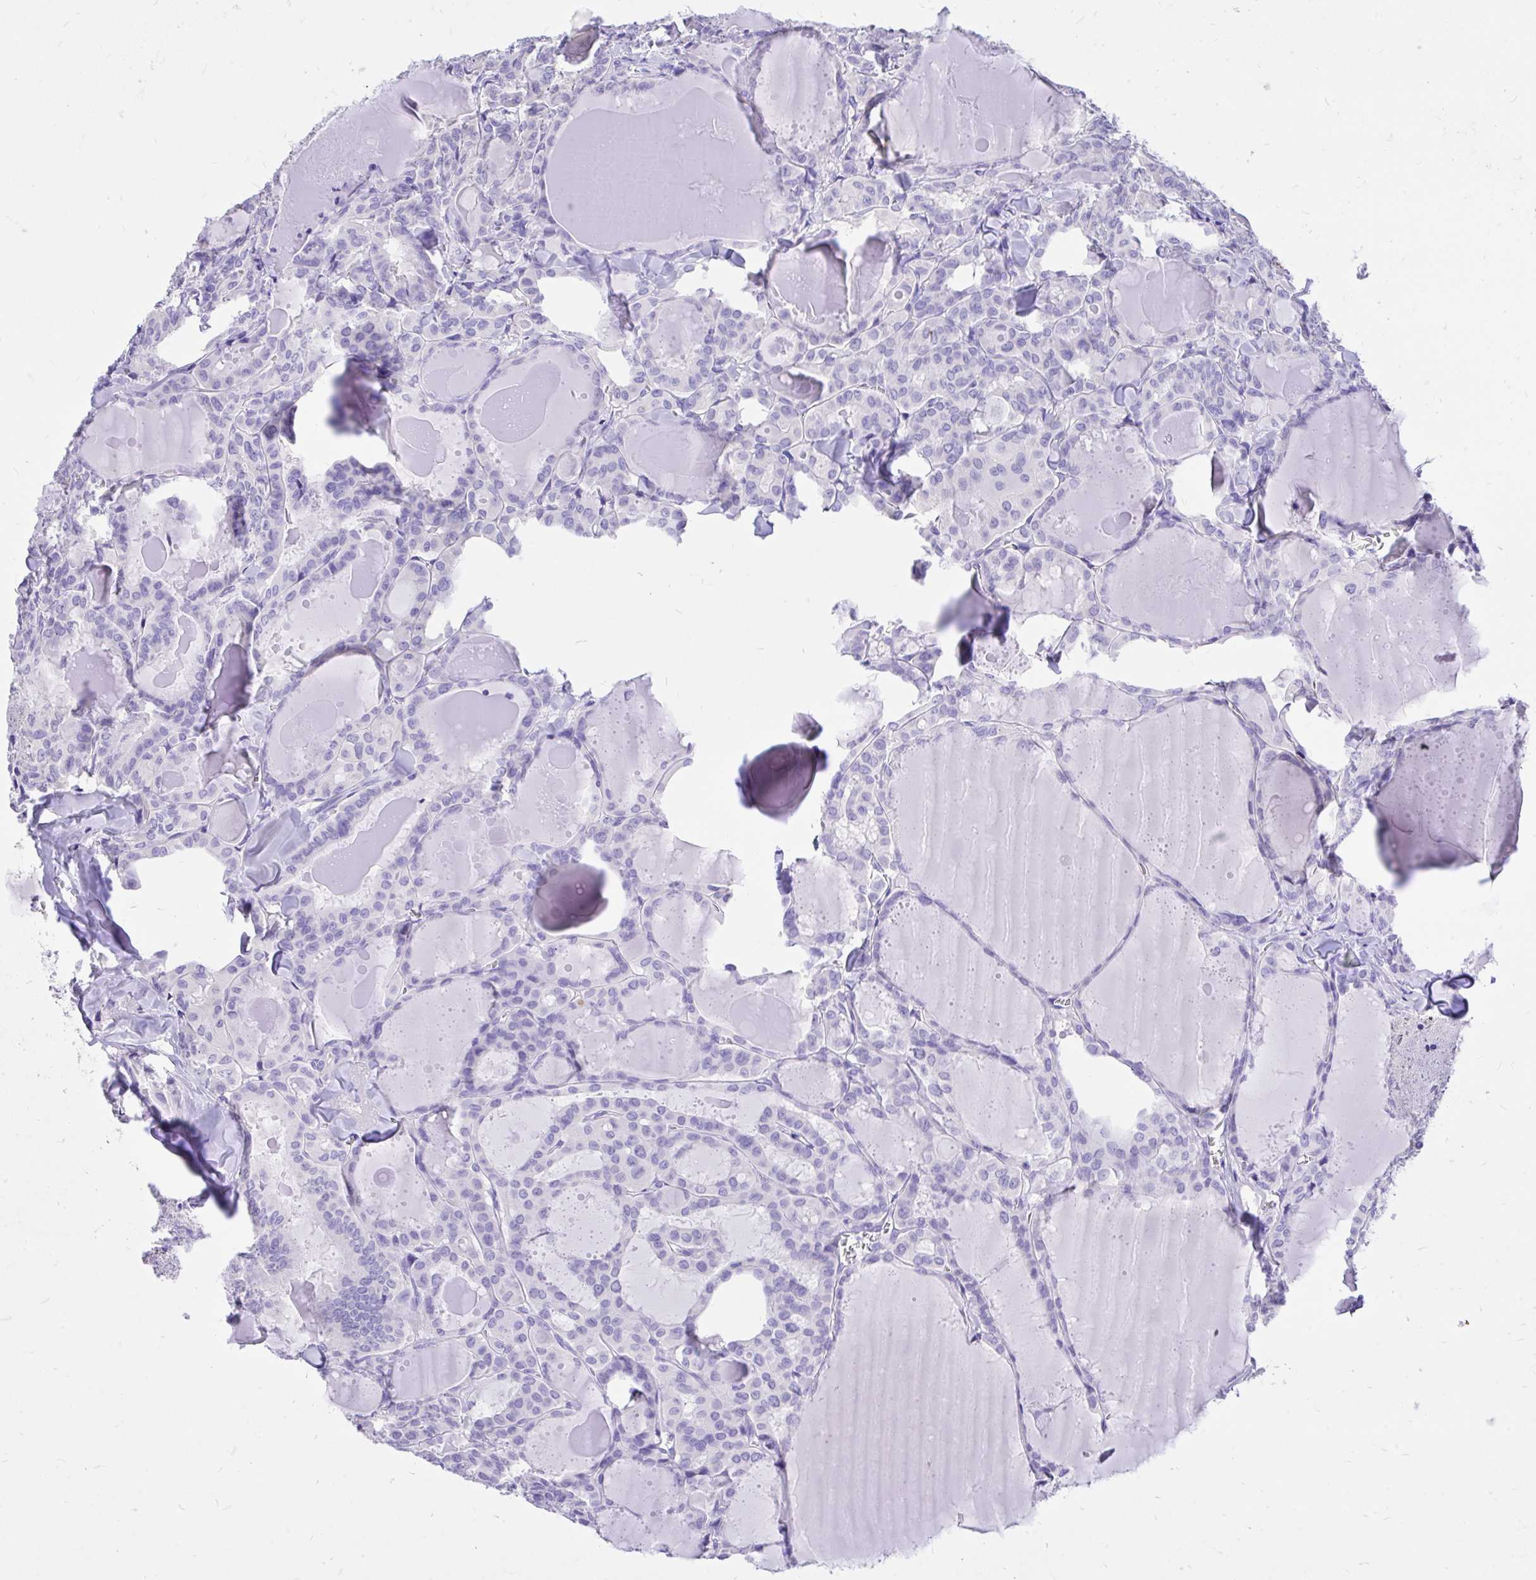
{"staining": {"intensity": "negative", "quantity": "none", "location": "none"}, "tissue": "thyroid cancer", "cell_type": "Tumor cells", "image_type": "cancer", "snomed": [{"axis": "morphology", "description": "Papillary adenocarcinoma, NOS"}, {"axis": "topography", "description": "Thyroid gland"}], "caption": "This is an IHC image of thyroid papillary adenocarcinoma. There is no staining in tumor cells.", "gene": "MON1A", "patient": {"sex": "male", "age": 87}}